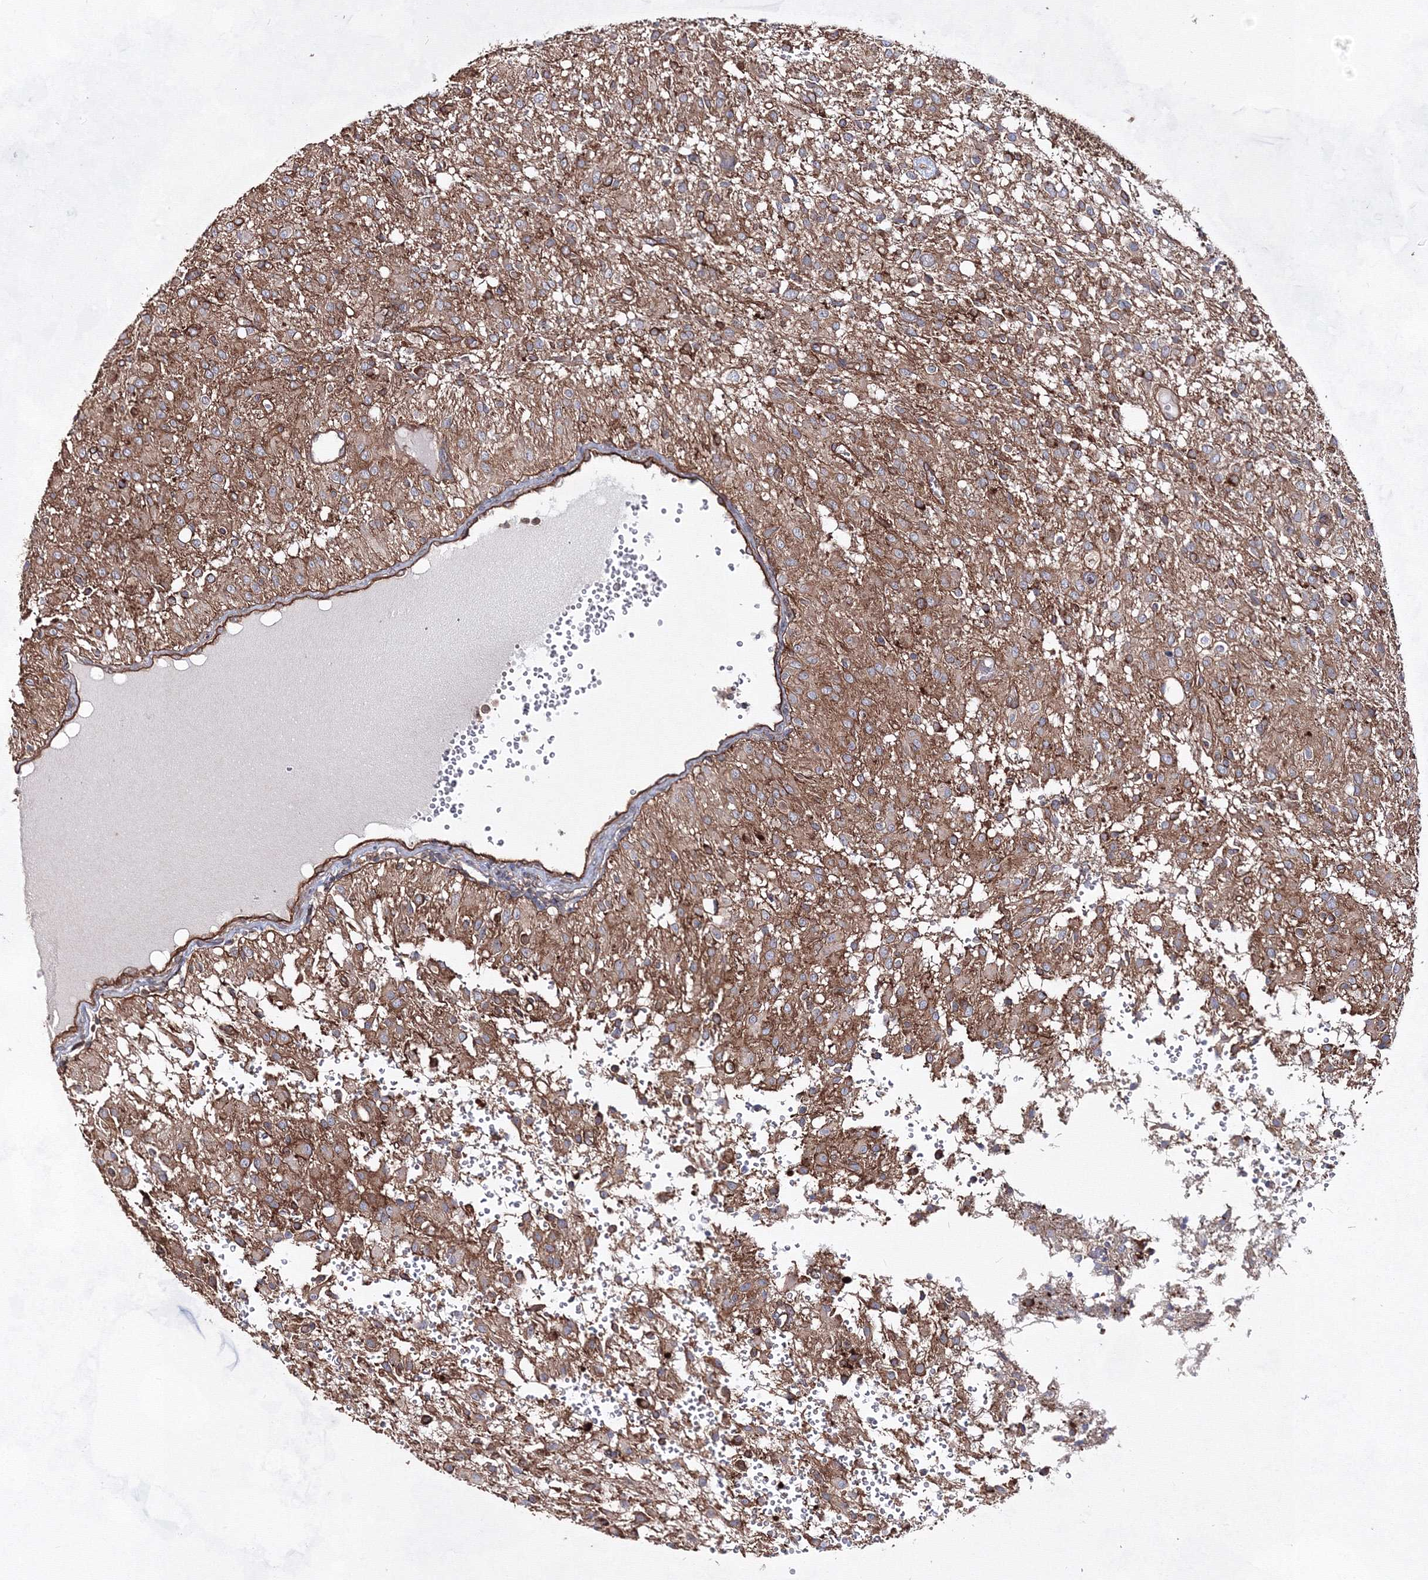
{"staining": {"intensity": "weak", "quantity": "25%-75%", "location": "cytoplasmic/membranous"}, "tissue": "glioma", "cell_type": "Tumor cells", "image_type": "cancer", "snomed": [{"axis": "morphology", "description": "Glioma, malignant, High grade"}, {"axis": "topography", "description": "Brain"}], "caption": "This histopathology image reveals immunohistochemistry (IHC) staining of malignant glioma (high-grade), with low weak cytoplasmic/membranous staining in about 25%-75% of tumor cells.", "gene": "EXOC6", "patient": {"sex": "female", "age": 59}}